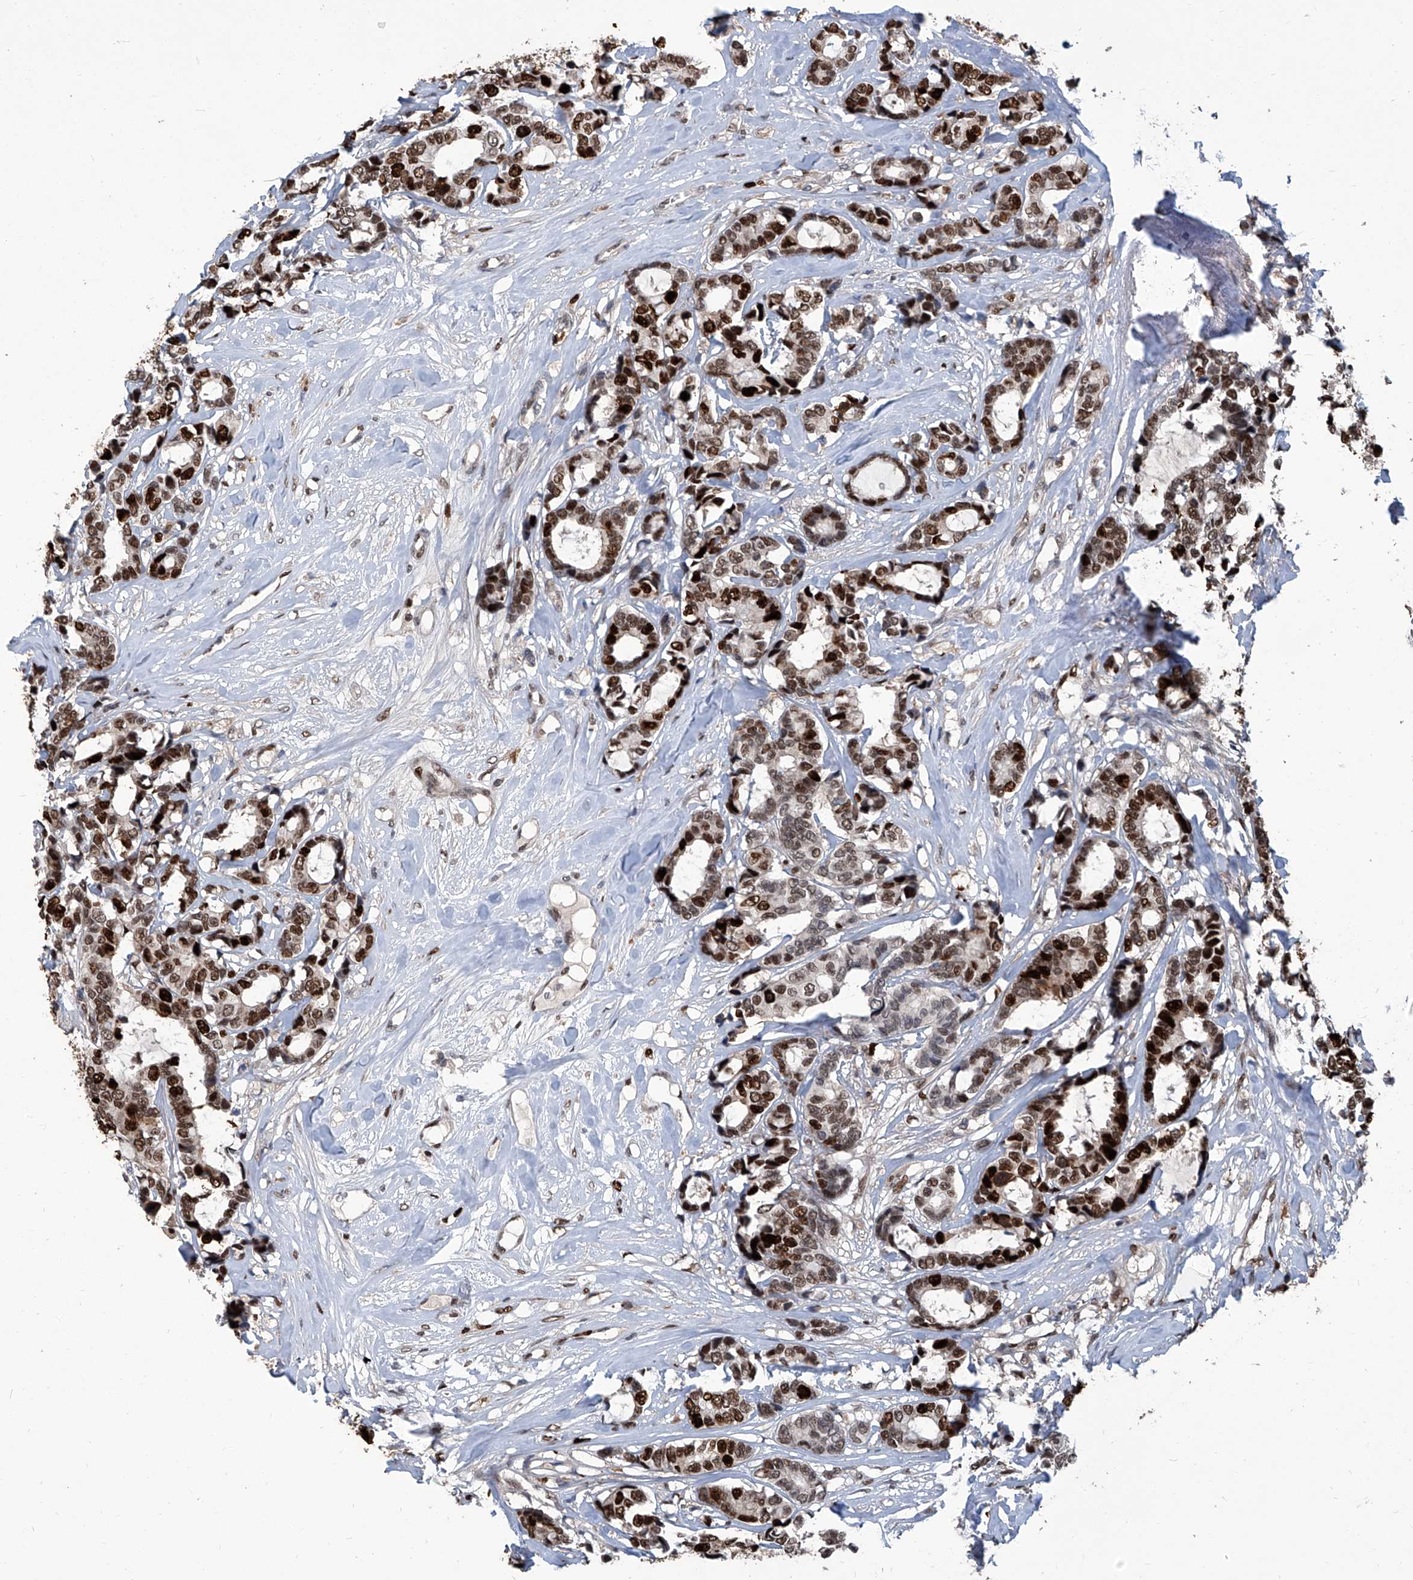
{"staining": {"intensity": "strong", "quantity": ">75%", "location": "nuclear"}, "tissue": "breast cancer", "cell_type": "Tumor cells", "image_type": "cancer", "snomed": [{"axis": "morphology", "description": "Duct carcinoma"}, {"axis": "topography", "description": "Breast"}], "caption": "Protein staining of intraductal carcinoma (breast) tissue reveals strong nuclear positivity in about >75% of tumor cells. The staining was performed using DAB to visualize the protein expression in brown, while the nuclei were stained in blue with hematoxylin (Magnification: 20x).", "gene": "PCNA", "patient": {"sex": "female", "age": 87}}